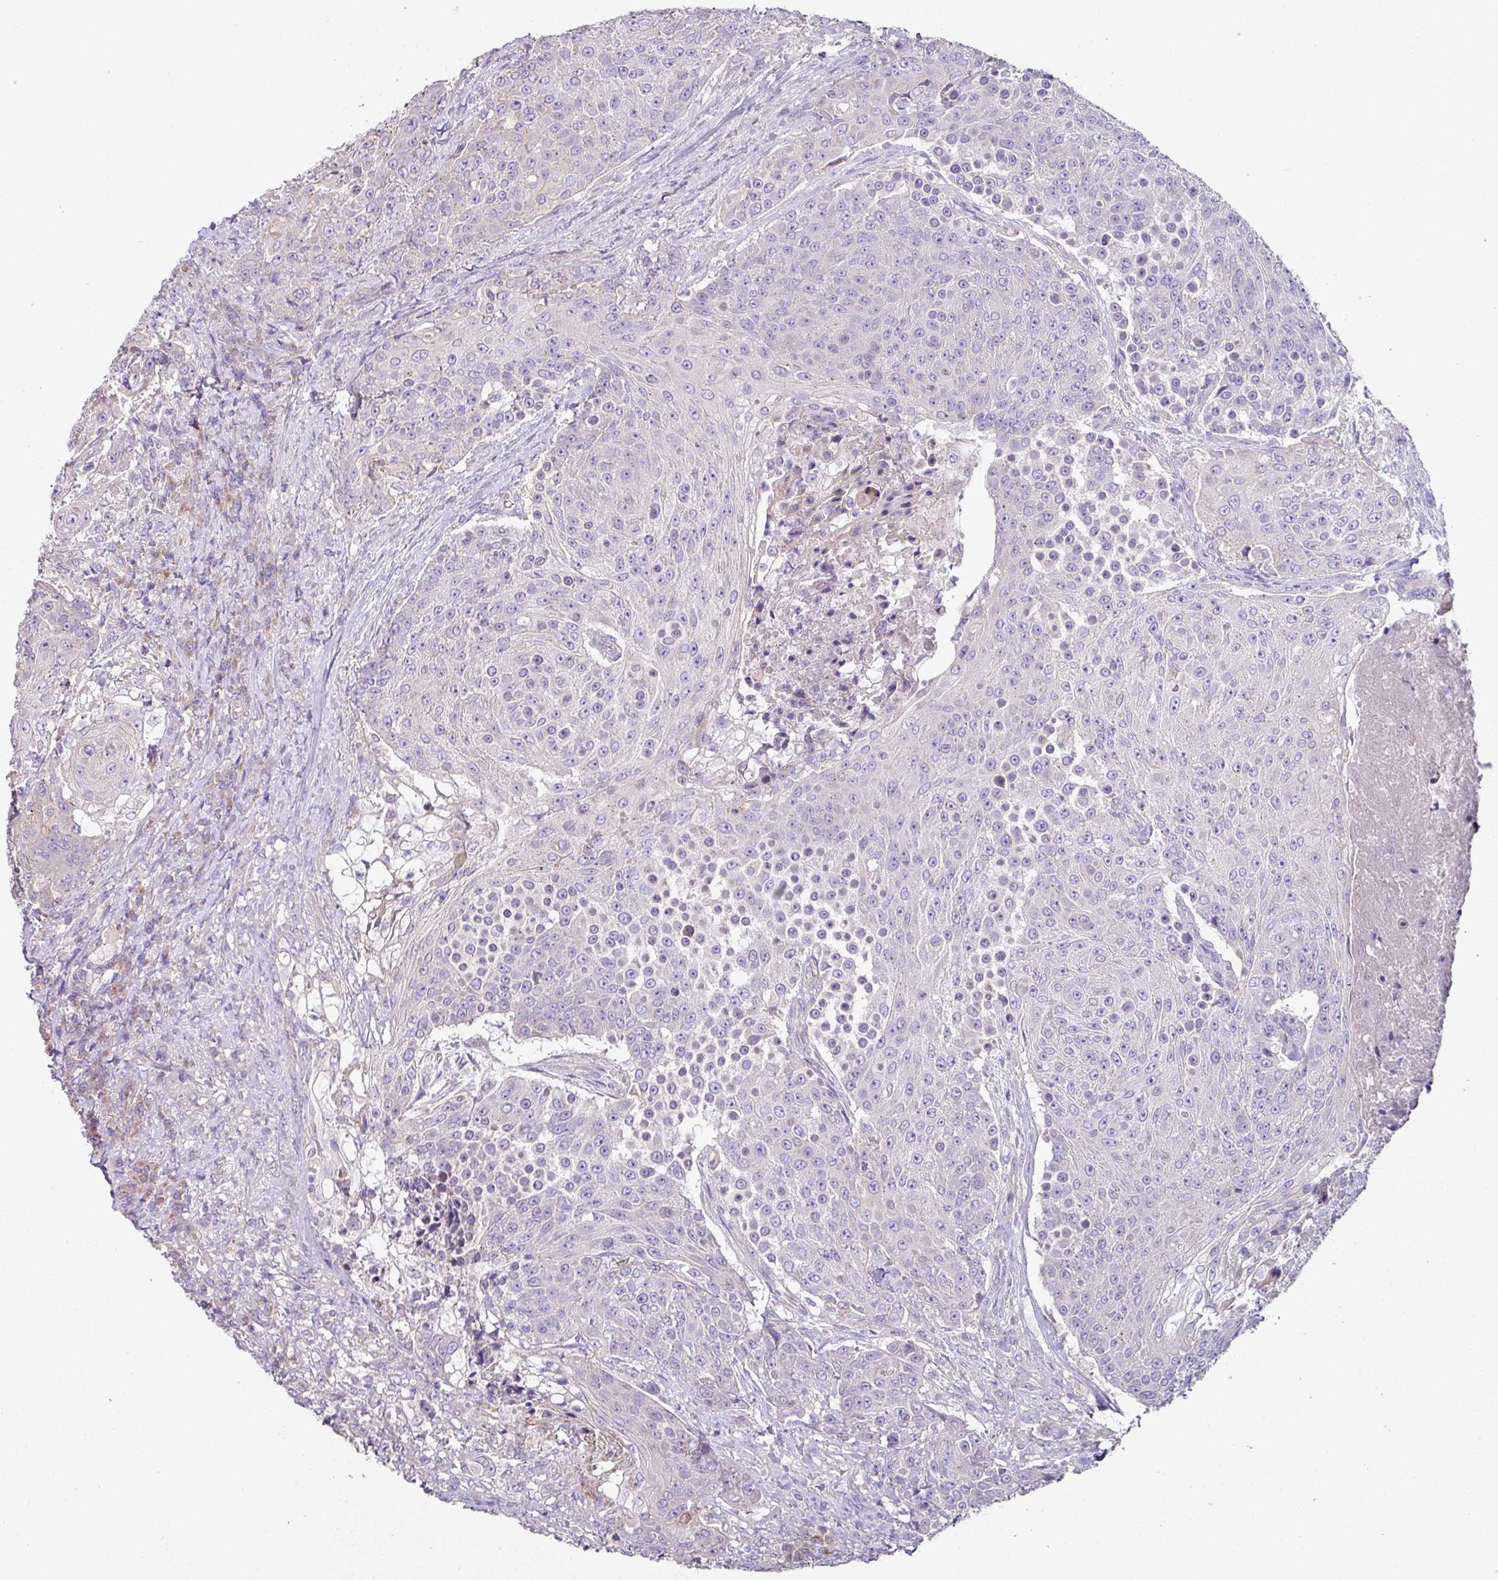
{"staining": {"intensity": "negative", "quantity": "none", "location": "none"}, "tissue": "urothelial cancer", "cell_type": "Tumor cells", "image_type": "cancer", "snomed": [{"axis": "morphology", "description": "Urothelial carcinoma, High grade"}, {"axis": "topography", "description": "Urinary bladder"}], "caption": "Tumor cells are negative for protein expression in human urothelial cancer.", "gene": "LRRC9", "patient": {"sex": "female", "age": 63}}